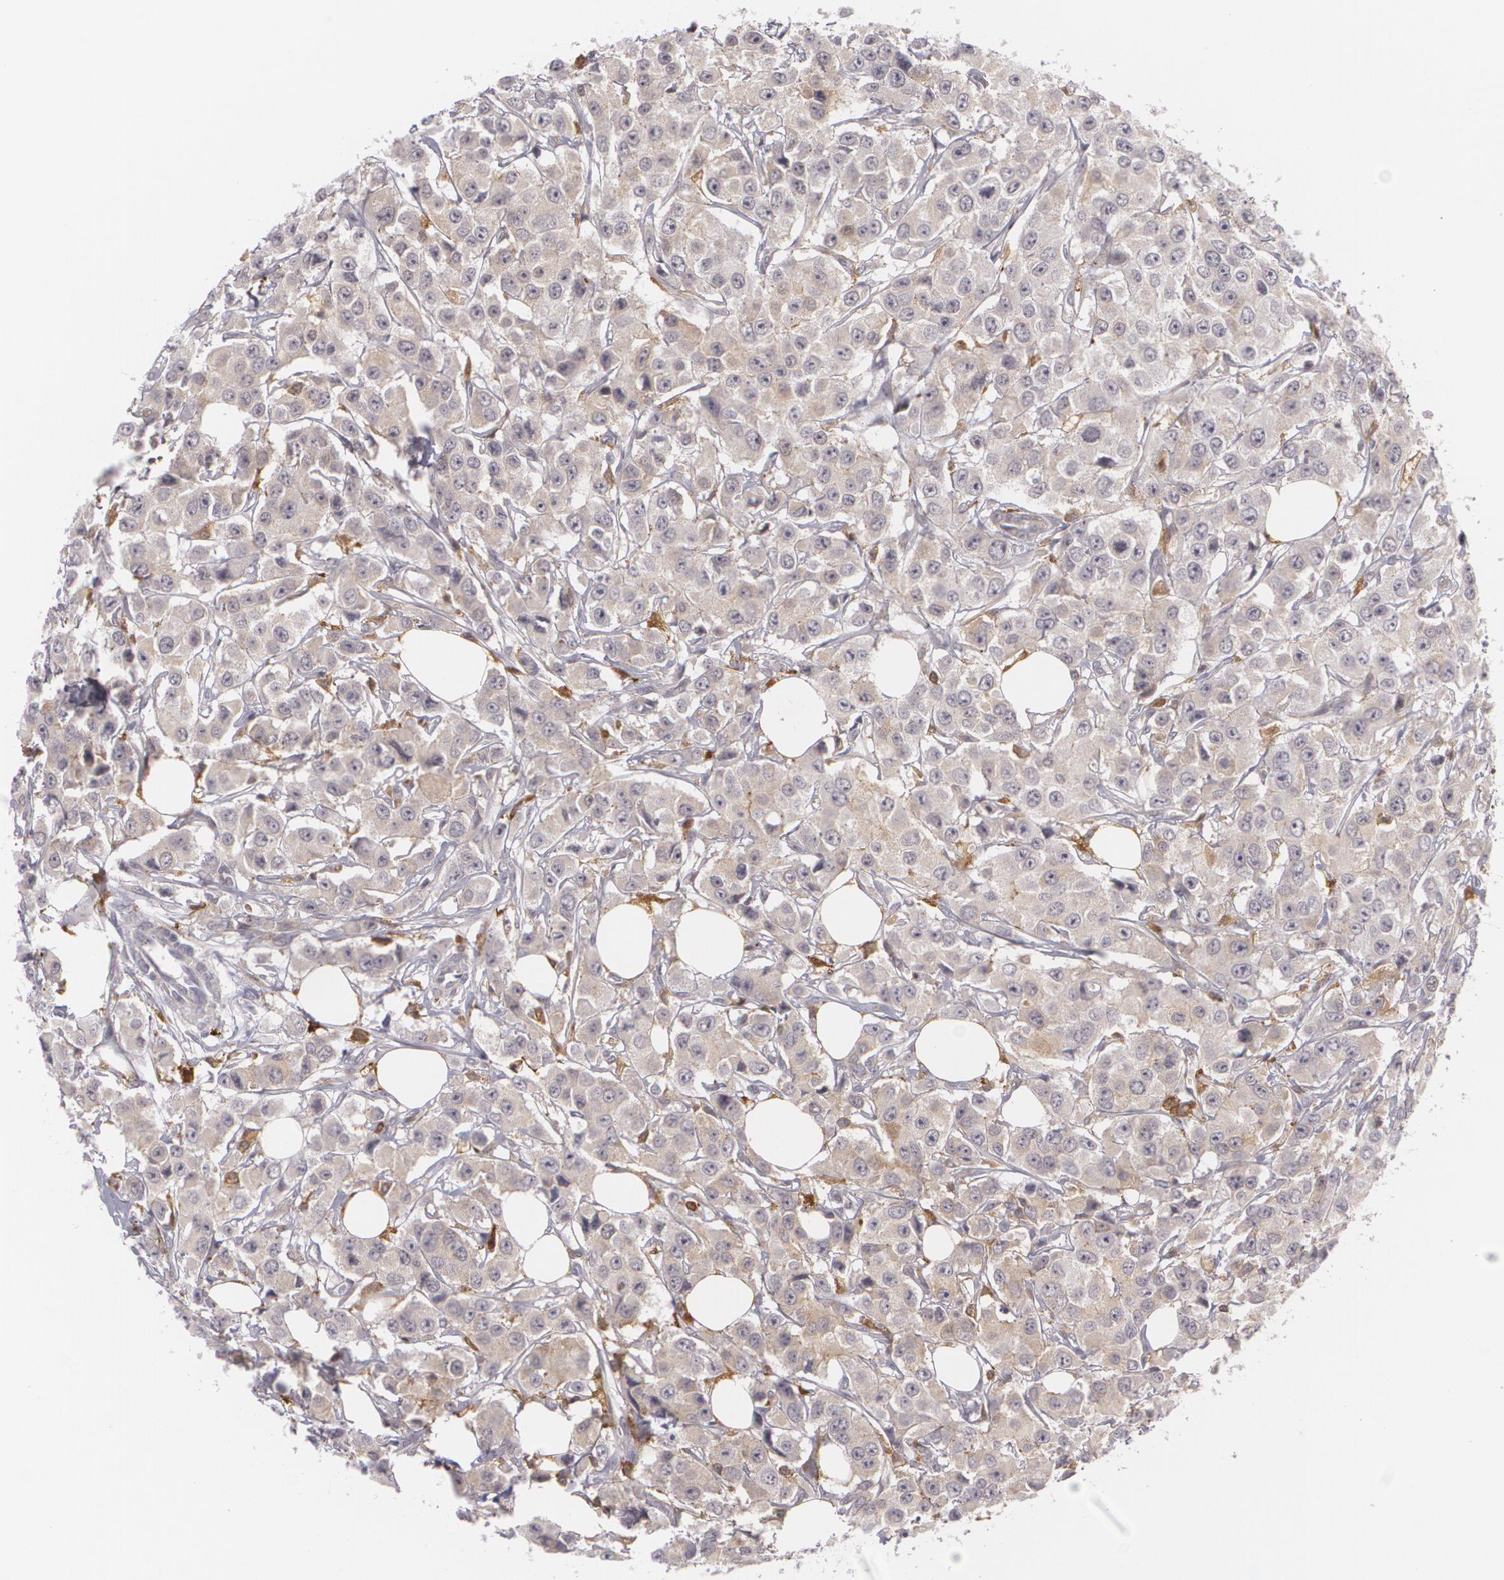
{"staining": {"intensity": "weak", "quantity": "25%-75%", "location": "cytoplasmic/membranous"}, "tissue": "breast cancer", "cell_type": "Tumor cells", "image_type": "cancer", "snomed": [{"axis": "morphology", "description": "Duct carcinoma"}, {"axis": "topography", "description": "Breast"}], "caption": "About 25%-75% of tumor cells in human breast cancer (intraductal carcinoma) exhibit weak cytoplasmic/membranous protein staining as visualized by brown immunohistochemical staining.", "gene": "BIN1", "patient": {"sex": "female", "age": 58}}